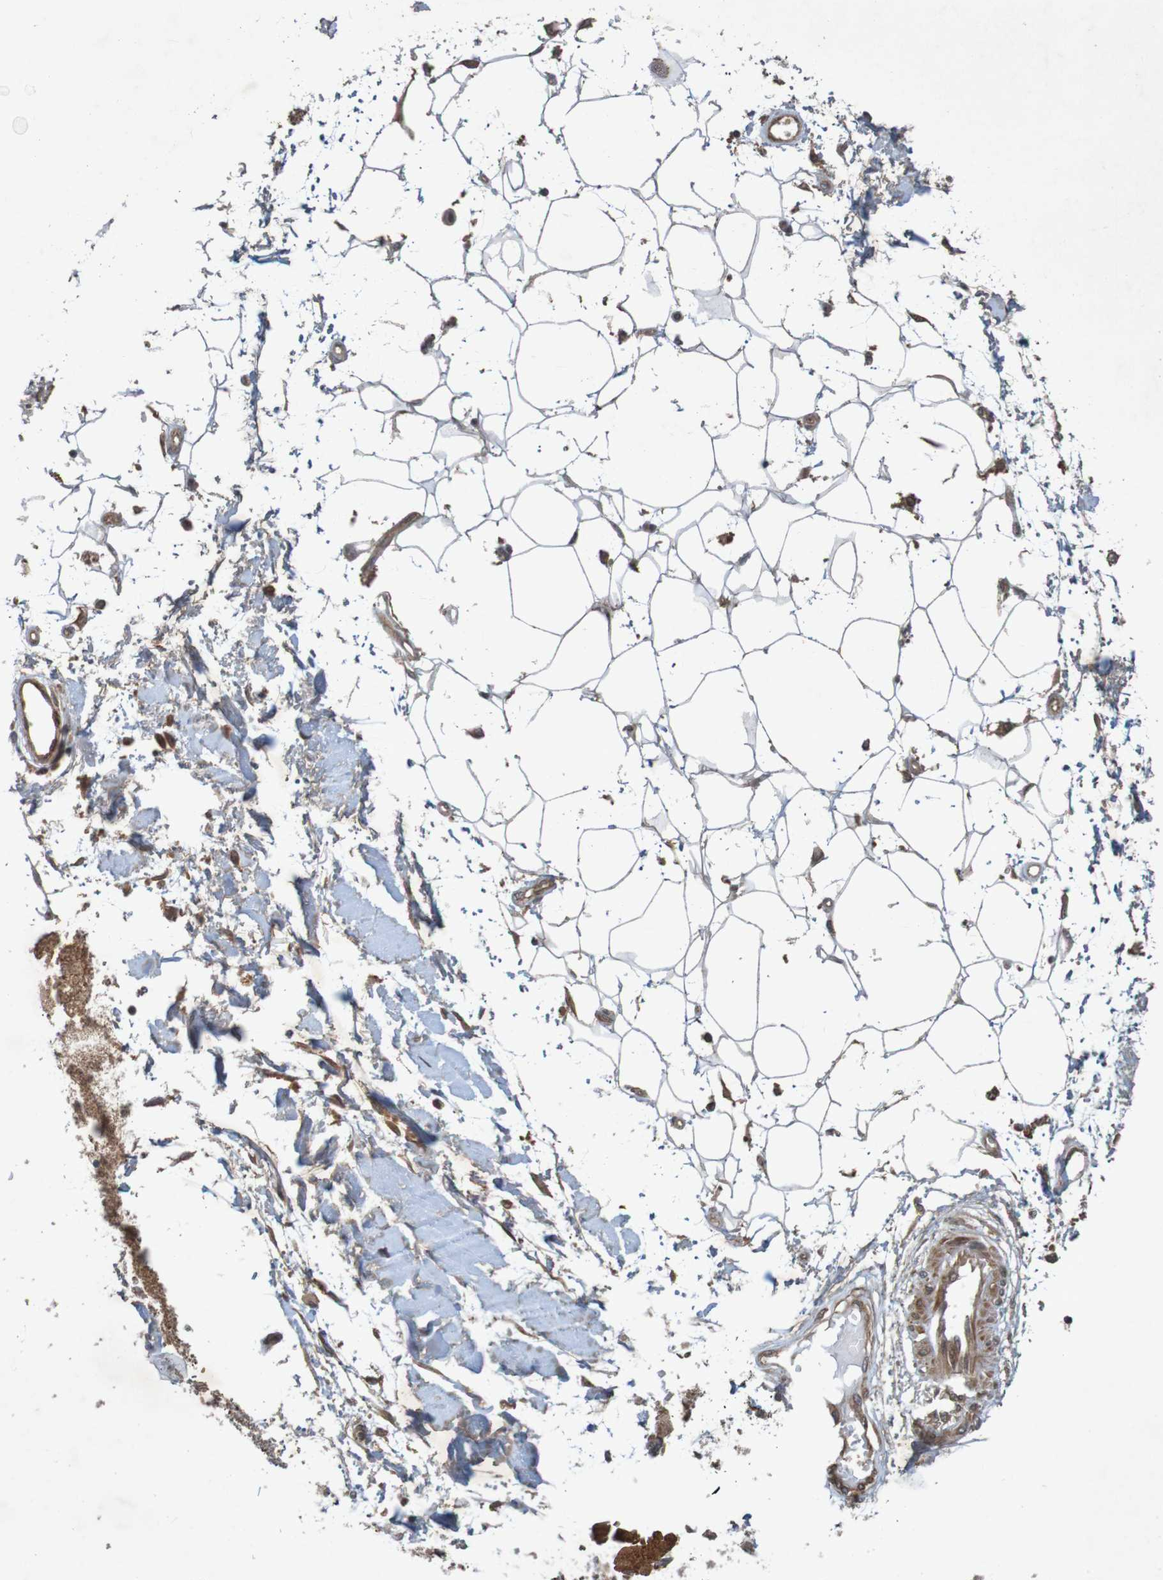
{"staining": {"intensity": "moderate", "quantity": "<25%", "location": "cytoplasmic/membranous"}, "tissue": "adipose tissue", "cell_type": "Adipocytes", "image_type": "normal", "snomed": [{"axis": "morphology", "description": "Squamous cell carcinoma, NOS"}, {"axis": "topography", "description": "Skin"}], "caption": "A low amount of moderate cytoplasmic/membranous expression is seen in approximately <25% of adipocytes in unremarkable adipose tissue.", "gene": "ARHGEF11", "patient": {"sex": "male", "age": 83}}